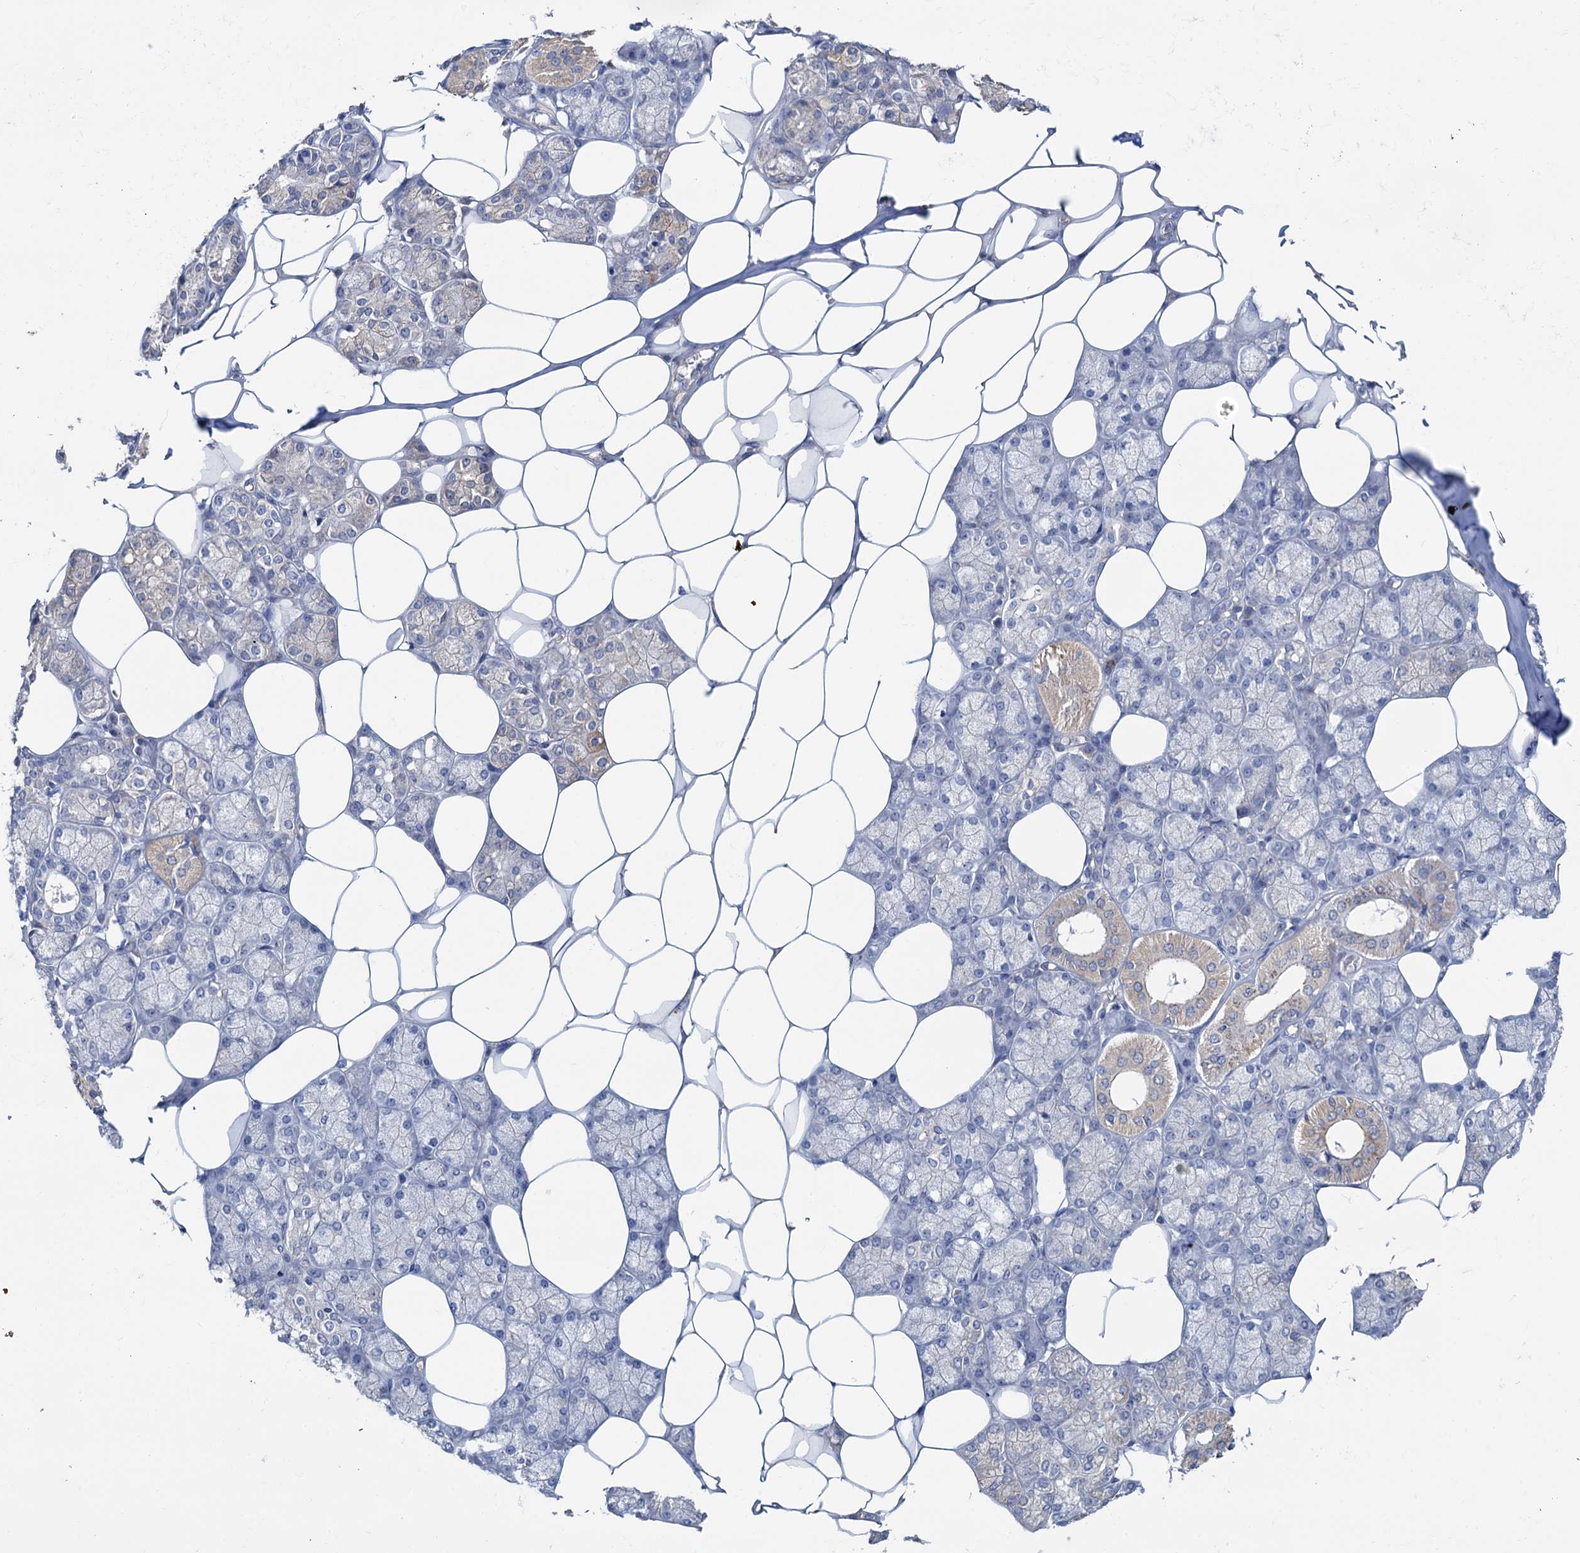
{"staining": {"intensity": "weak", "quantity": "<25%", "location": "cytoplasmic/membranous"}, "tissue": "salivary gland", "cell_type": "Glandular cells", "image_type": "normal", "snomed": [{"axis": "morphology", "description": "Normal tissue, NOS"}, {"axis": "topography", "description": "Salivary gland"}], "caption": "High power microscopy image of an immunohistochemistry (IHC) image of unremarkable salivary gland, revealing no significant staining in glandular cells.", "gene": "C2CD3", "patient": {"sex": "male", "age": 62}}